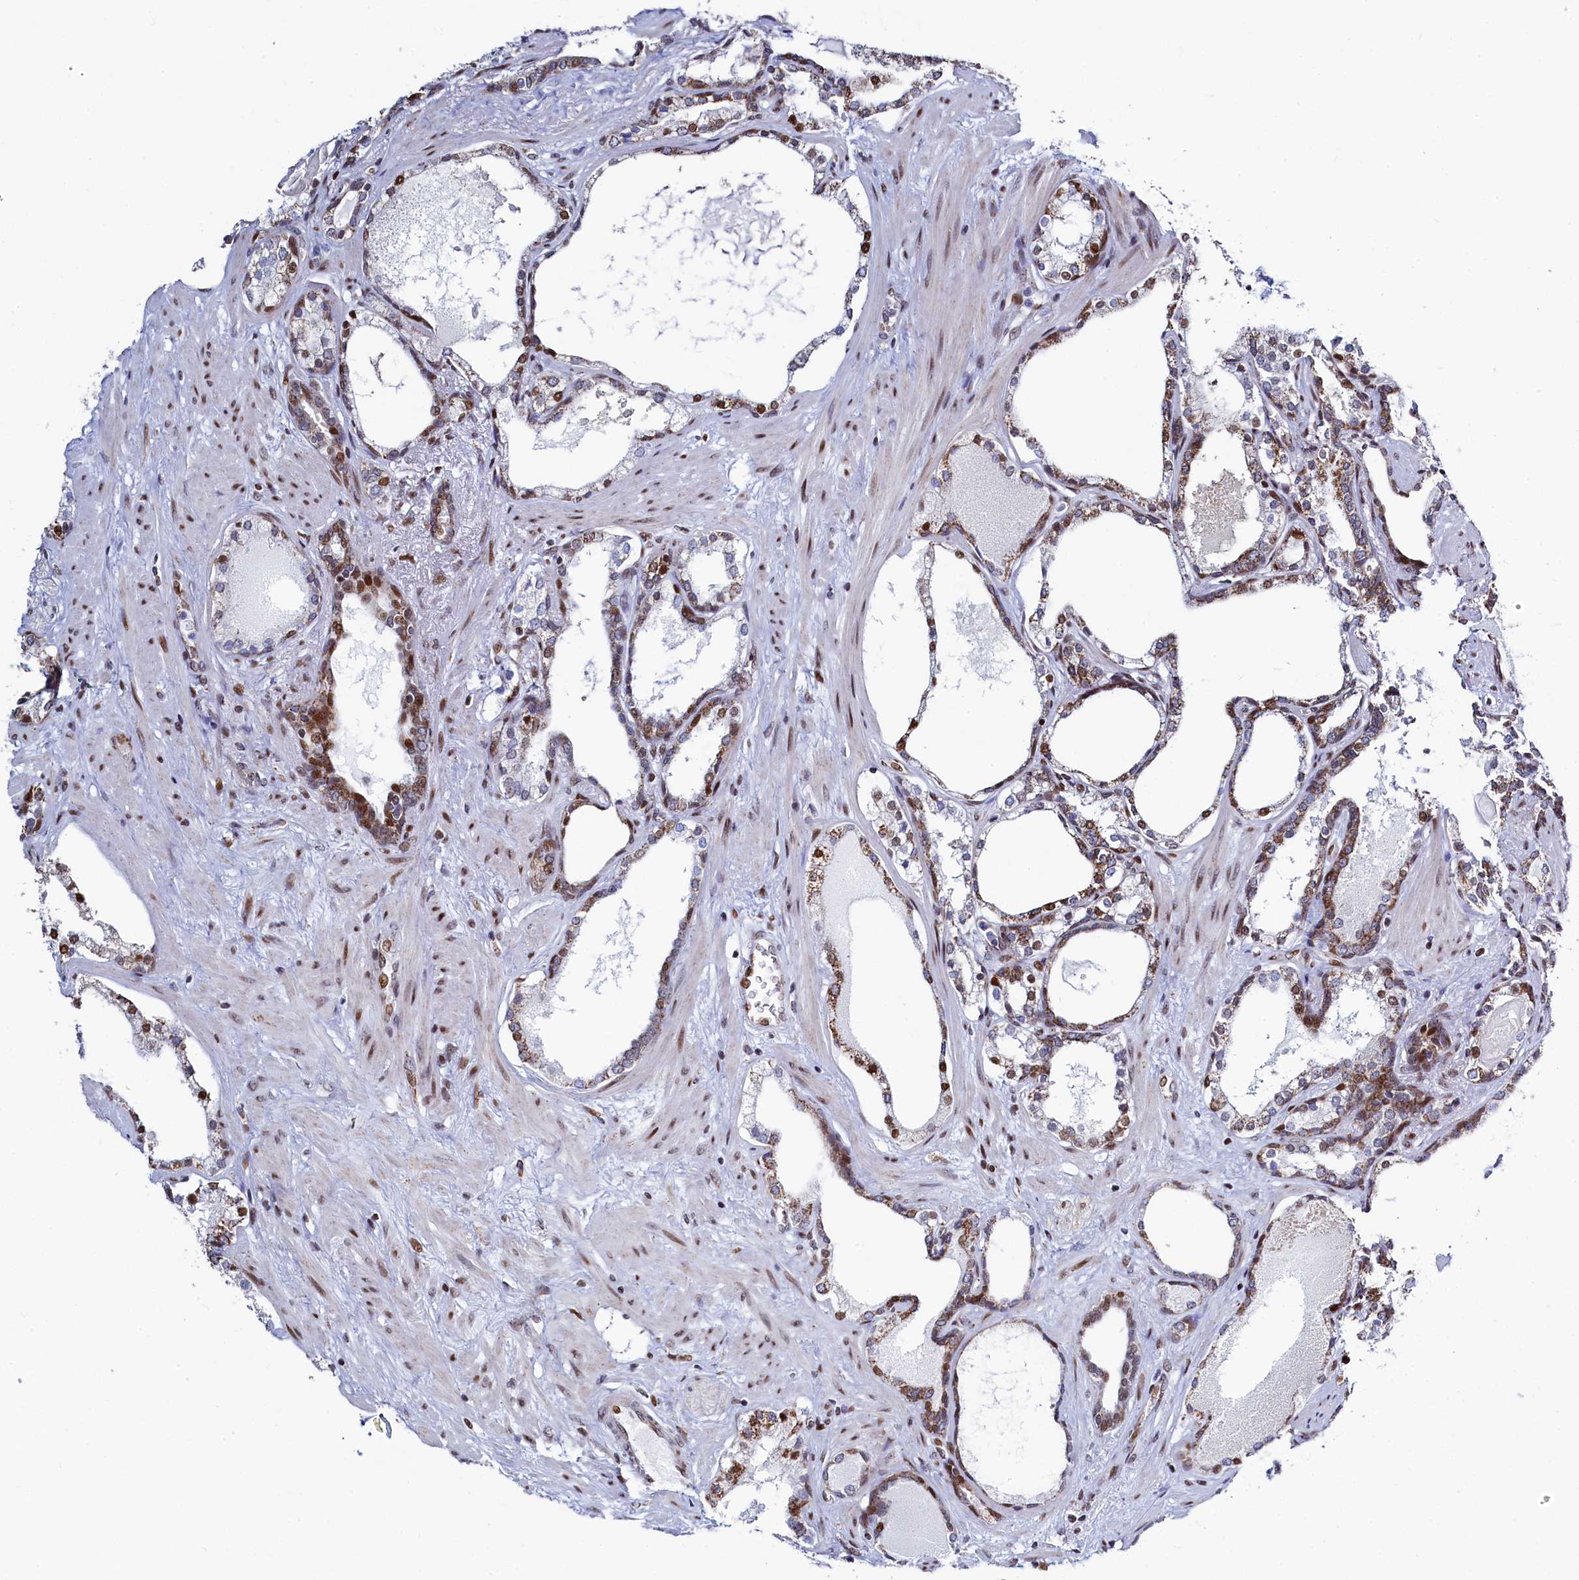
{"staining": {"intensity": "moderate", "quantity": ">75%", "location": "cytoplasmic/membranous"}, "tissue": "prostate cancer", "cell_type": "Tumor cells", "image_type": "cancer", "snomed": [{"axis": "morphology", "description": "Adenocarcinoma, High grade"}, {"axis": "topography", "description": "Prostate"}], "caption": "High-magnification brightfield microscopy of prostate adenocarcinoma (high-grade) stained with DAB (3,3'-diaminobenzidine) (brown) and counterstained with hematoxylin (blue). tumor cells exhibit moderate cytoplasmic/membranous positivity is identified in approximately>75% of cells. Immunohistochemistry stains the protein of interest in brown and the nuclei are stained blue.", "gene": "HDGFL3", "patient": {"sex": "male", "age": 58}}